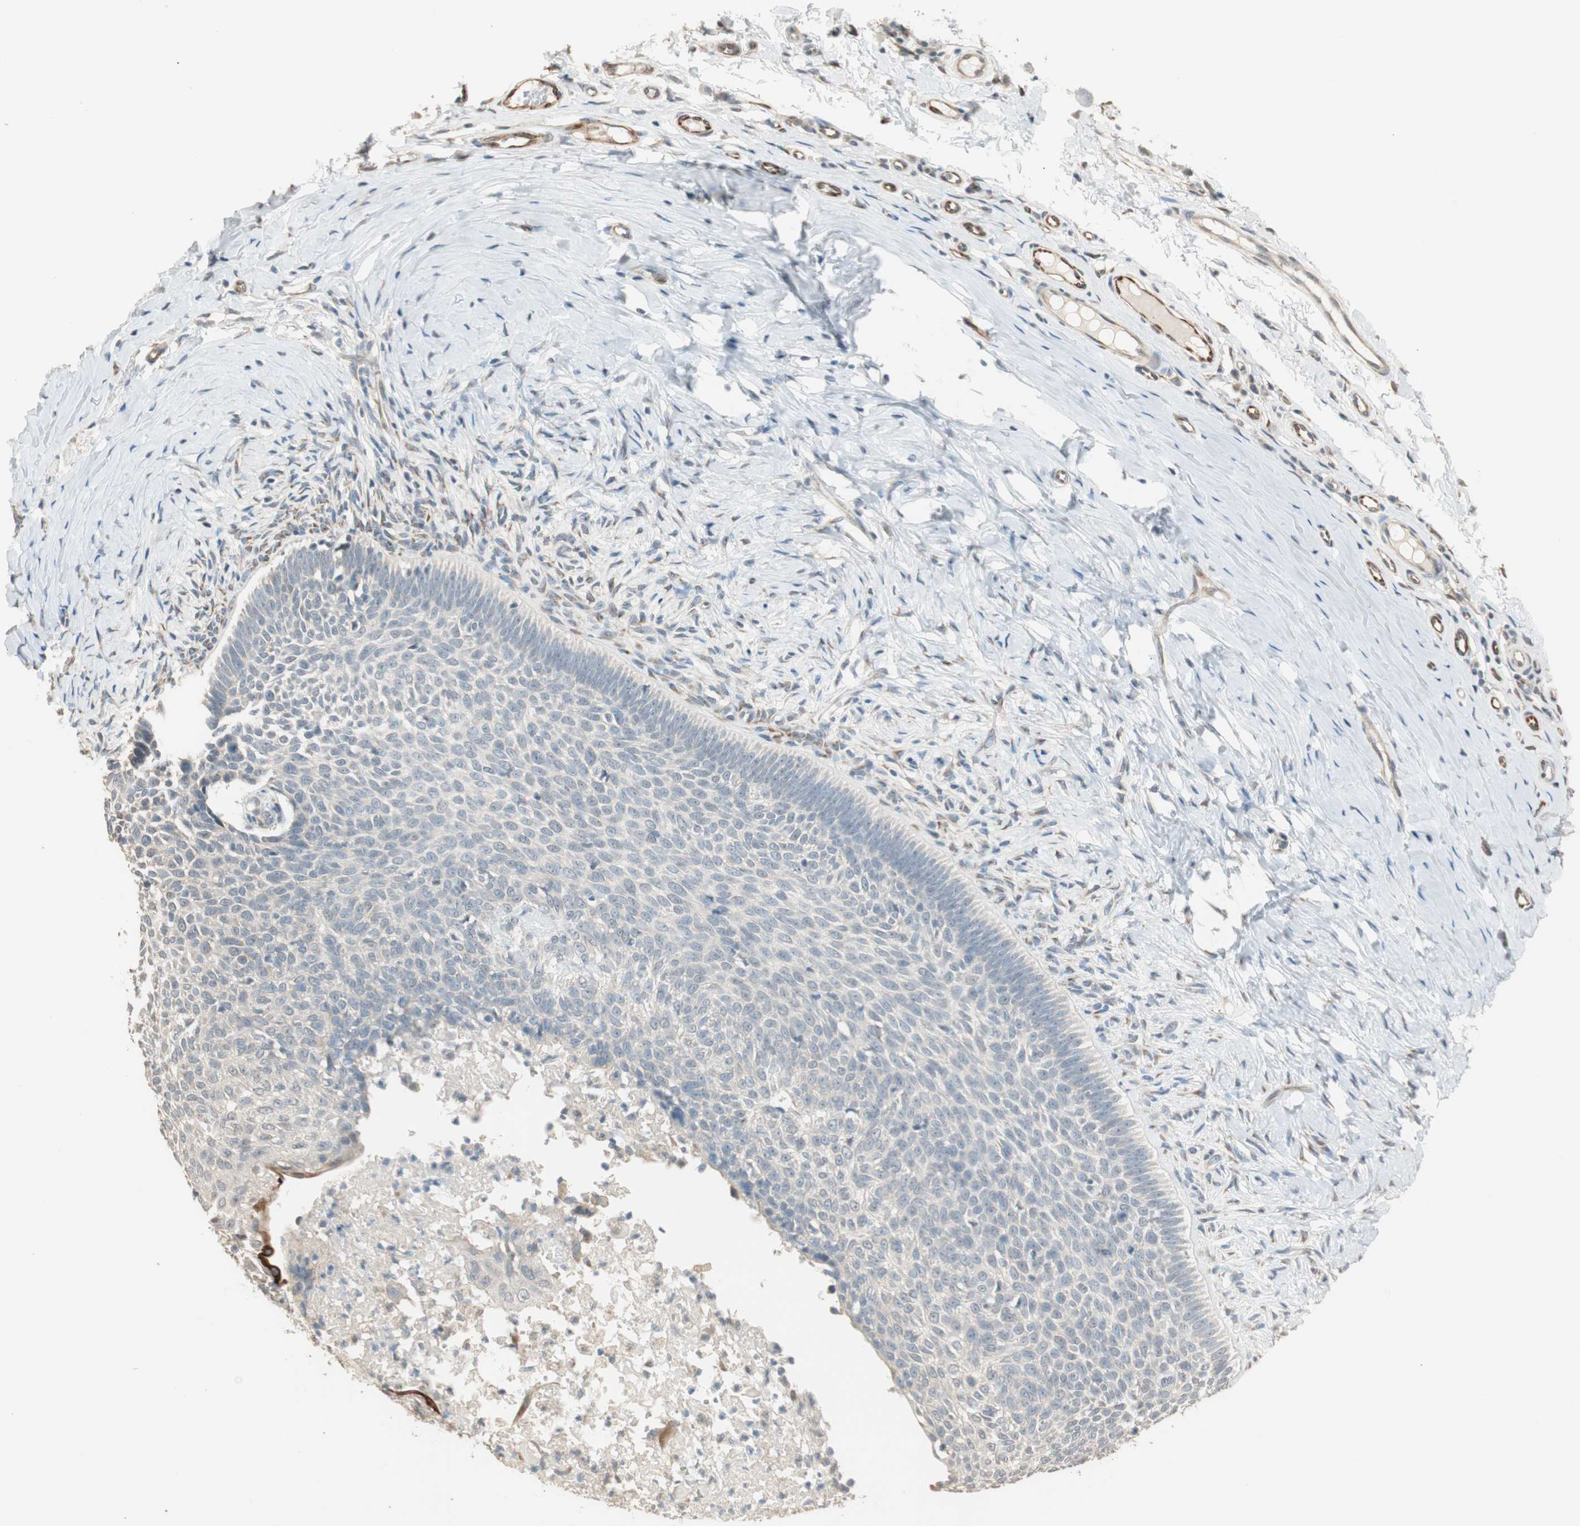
{"staining": {"intensity": "negative", "quantity": "none", "location": "none"}, "tissue": "skin cancer", "cell_type": "Tumor cells", "image_type": "cancer", "snomed": [{"axis": "morphology", "description": "Normal tissue, NOS"}, {"axis": "morphology", "description": "Basal cell carcinoma"}, {"axis": "topography", "description": "Skin"}], "caption": "Skin cancer (basal cell carcinoma) stained for a protein using IHC demonstrates no positivity tumor cells.", "gene": "TASOR", "patient": {"sex": "male", "age": 87}}